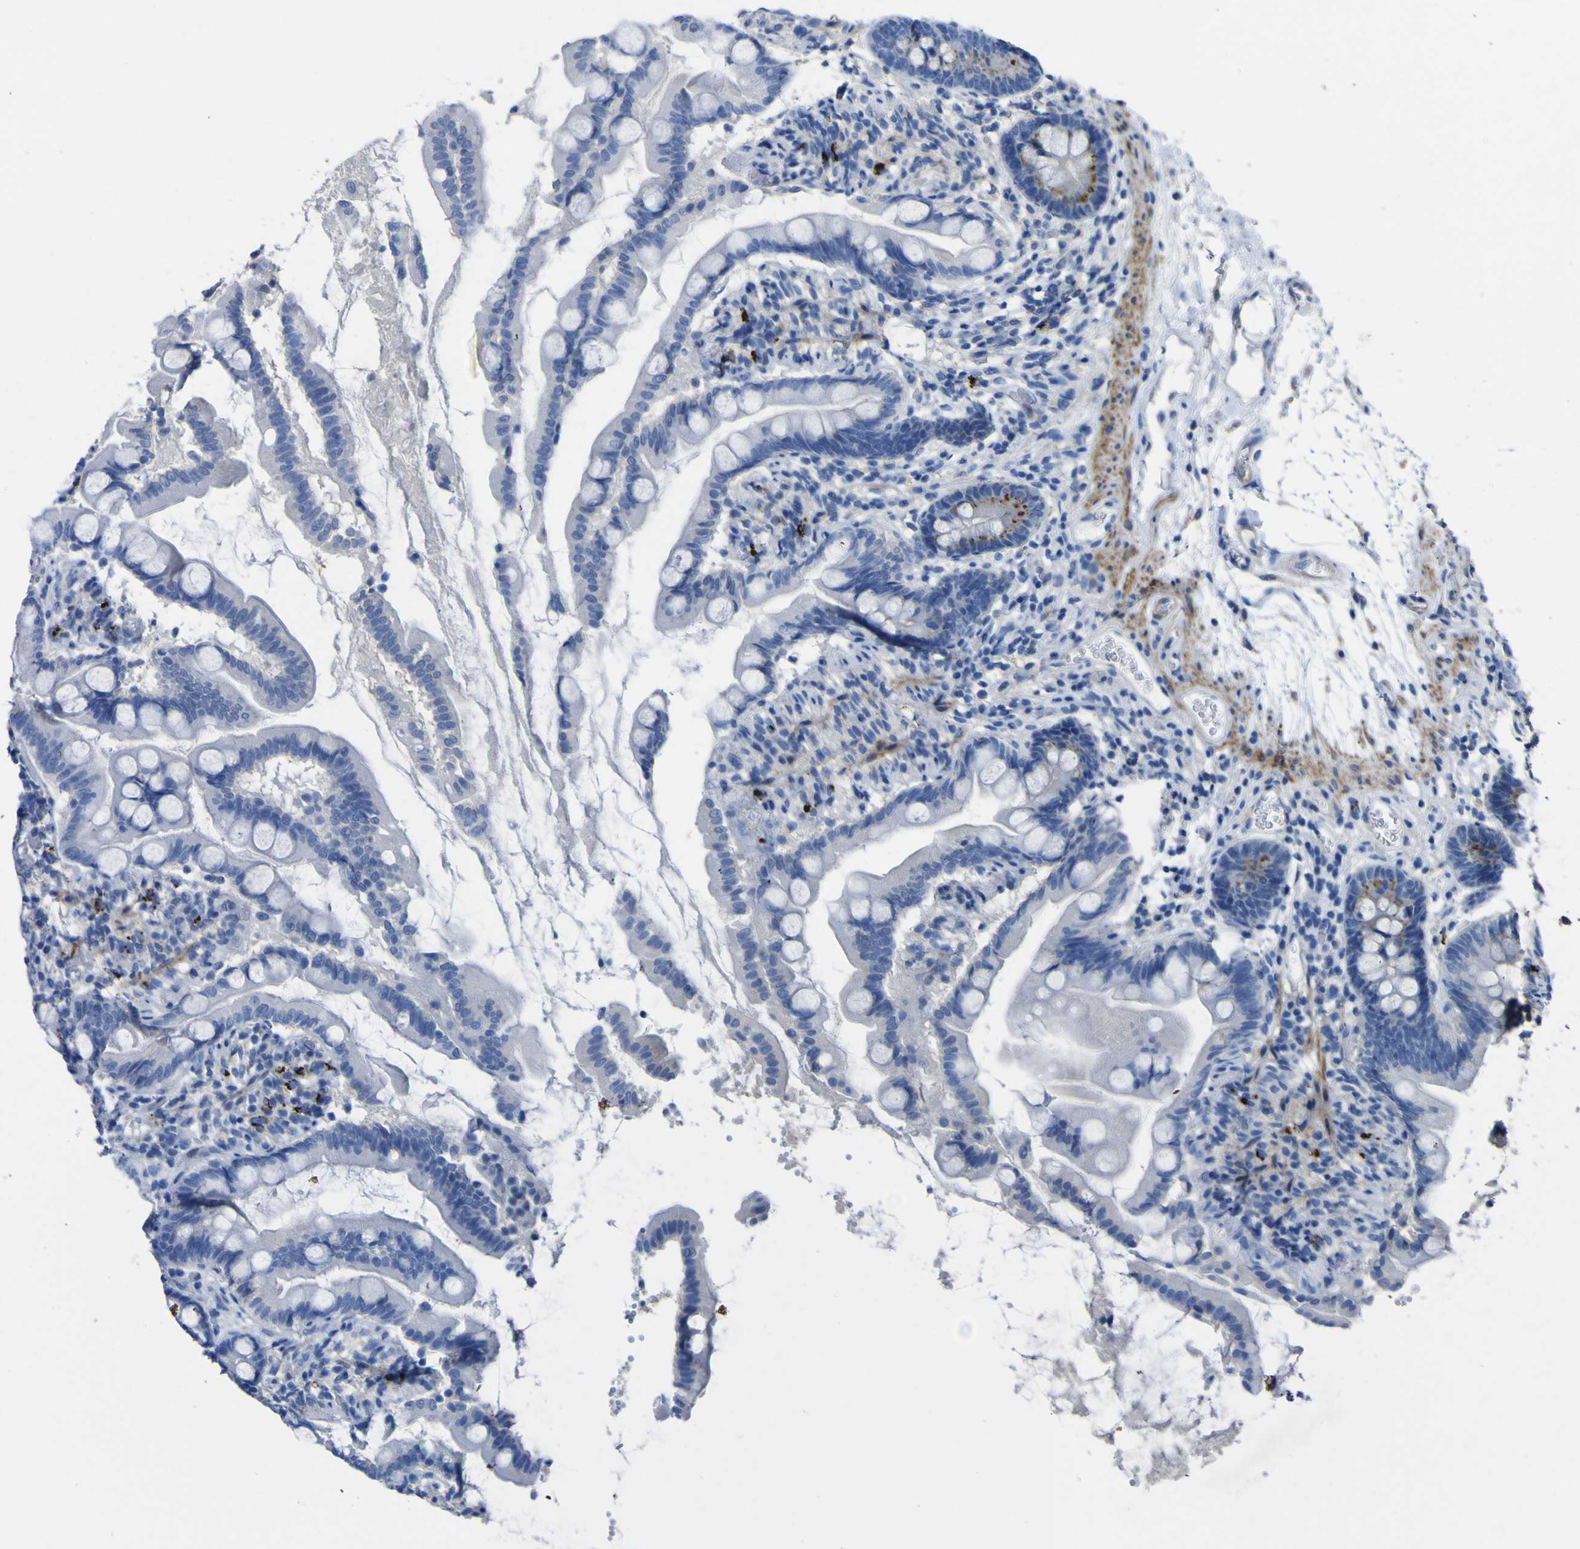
{"staining": {"intensity": "strong", "quantity": "<25%", "location": "cytoplasmic/membranous"}, "tissue": "small intestine", "cell_type": "Glandular cells", "image_type": "normal", "snomed": [{"axis": "morphology", "description": "Normal tissue, NOS"}, {"axis": "topography", "description": "Small intestine"}], "caption": "Benign small intestine exhibits strong cytoplasmic/membranous staining in about <25% of glandular cells, visualized by immunohistochemistry. The staining was performed using DAB to visualize the protein expression in brown, while the nuclei were stained in blue with hematoxylin (Magnification: 20x).", "gene": "AGO4", "patient": {"sex": "female", "age": 56}}